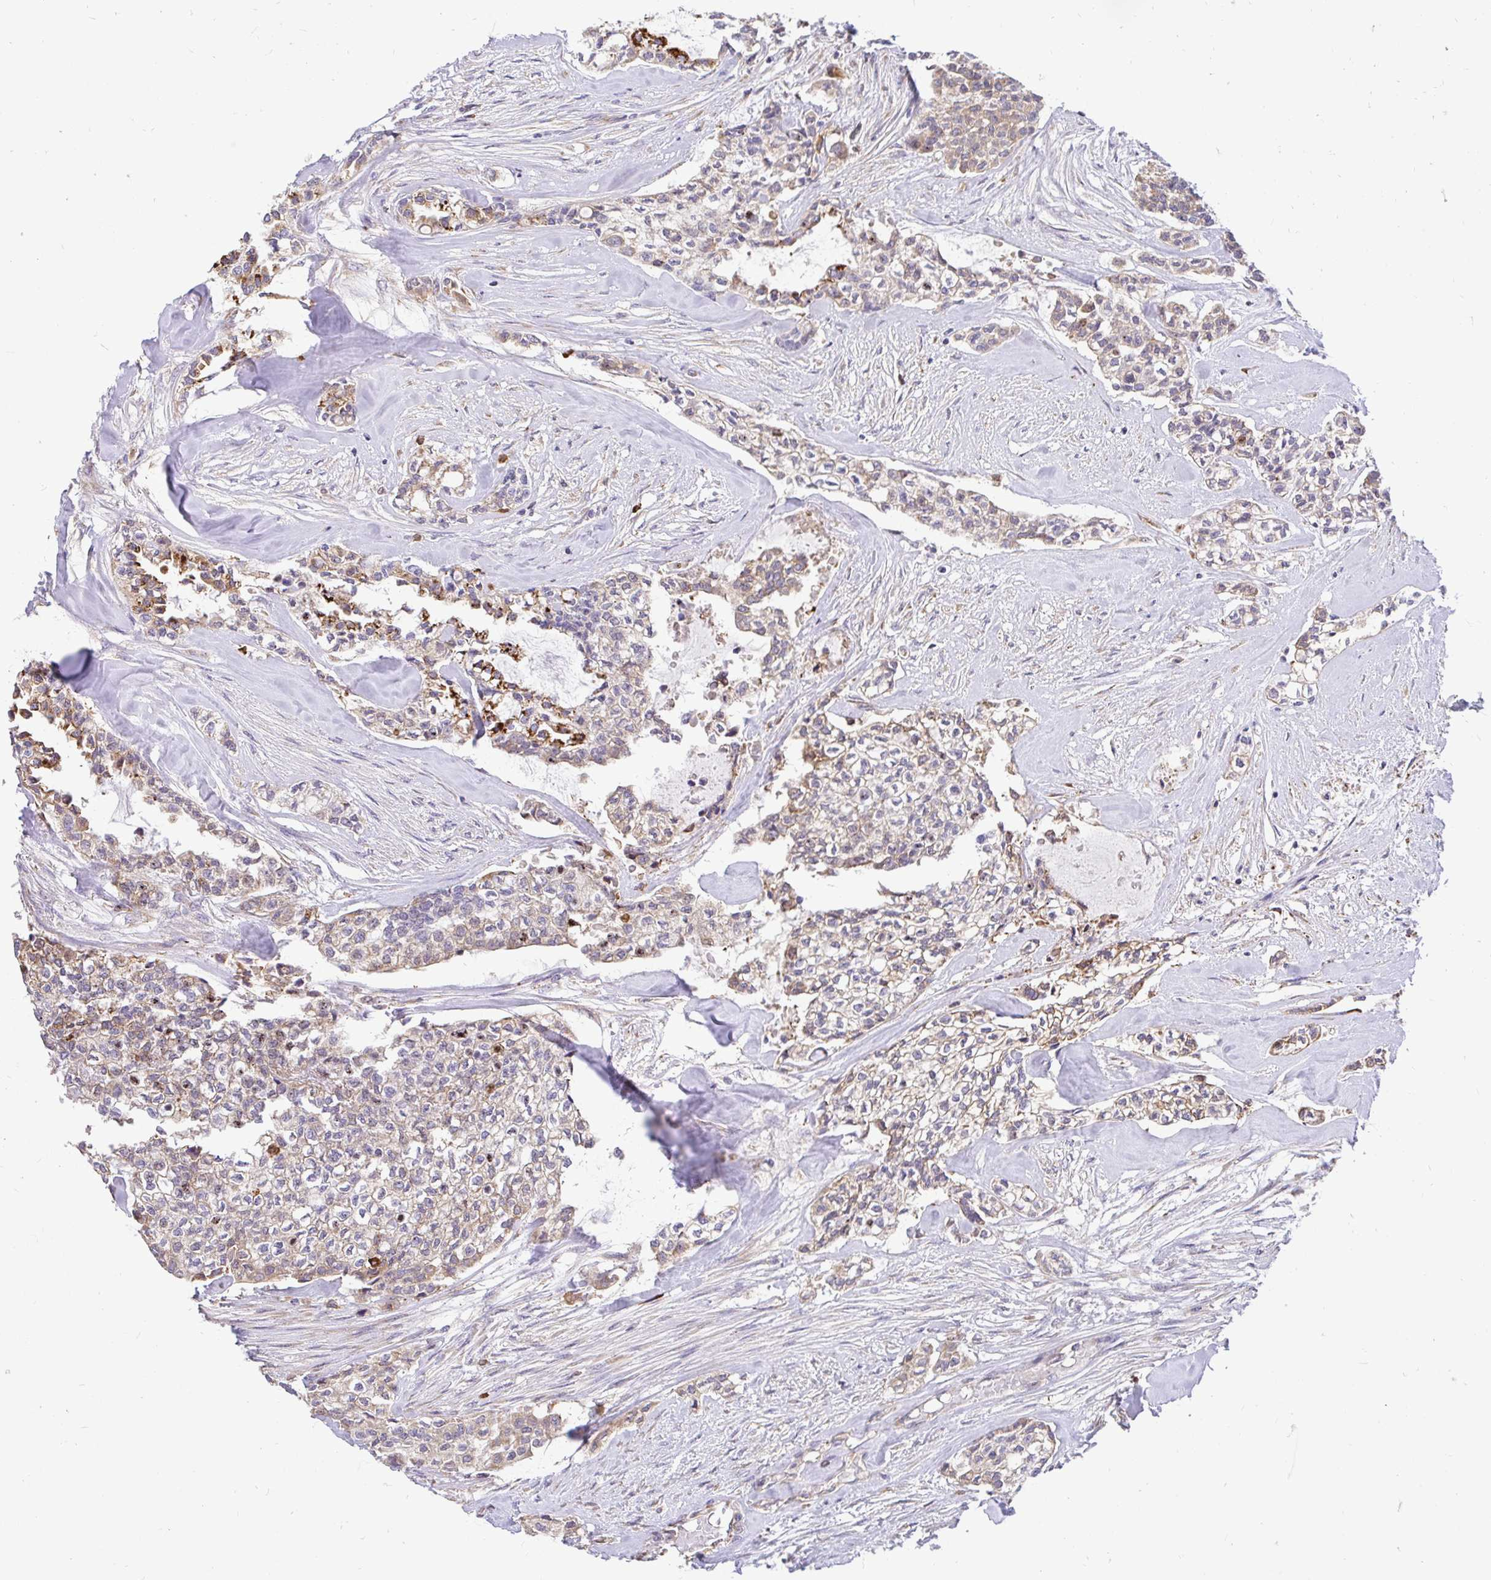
{"staining": {"intensity": "weak", "quantity": "25%-75%", "location": "cytoplasmic/membranous"}, "tissue": "head and neck cancer", "cell_type": "Tumor cells", "image_type": "cancer", "snomed": [{"axis": "morphology", "description": "Adenocarcinoma, NOS"}, {"axis": "topography", "description": "Head-Neck"}], "caption": "A low amount of weak cytoplasmic/membranous expression is identified in about 25%-75% of tumor cells in head and neck cancer tissue. (DAB IHC with brightfield microscopy, high magnification).", "gene": "NAALAD2", "patient": {"sex": "male", "age": 81}}